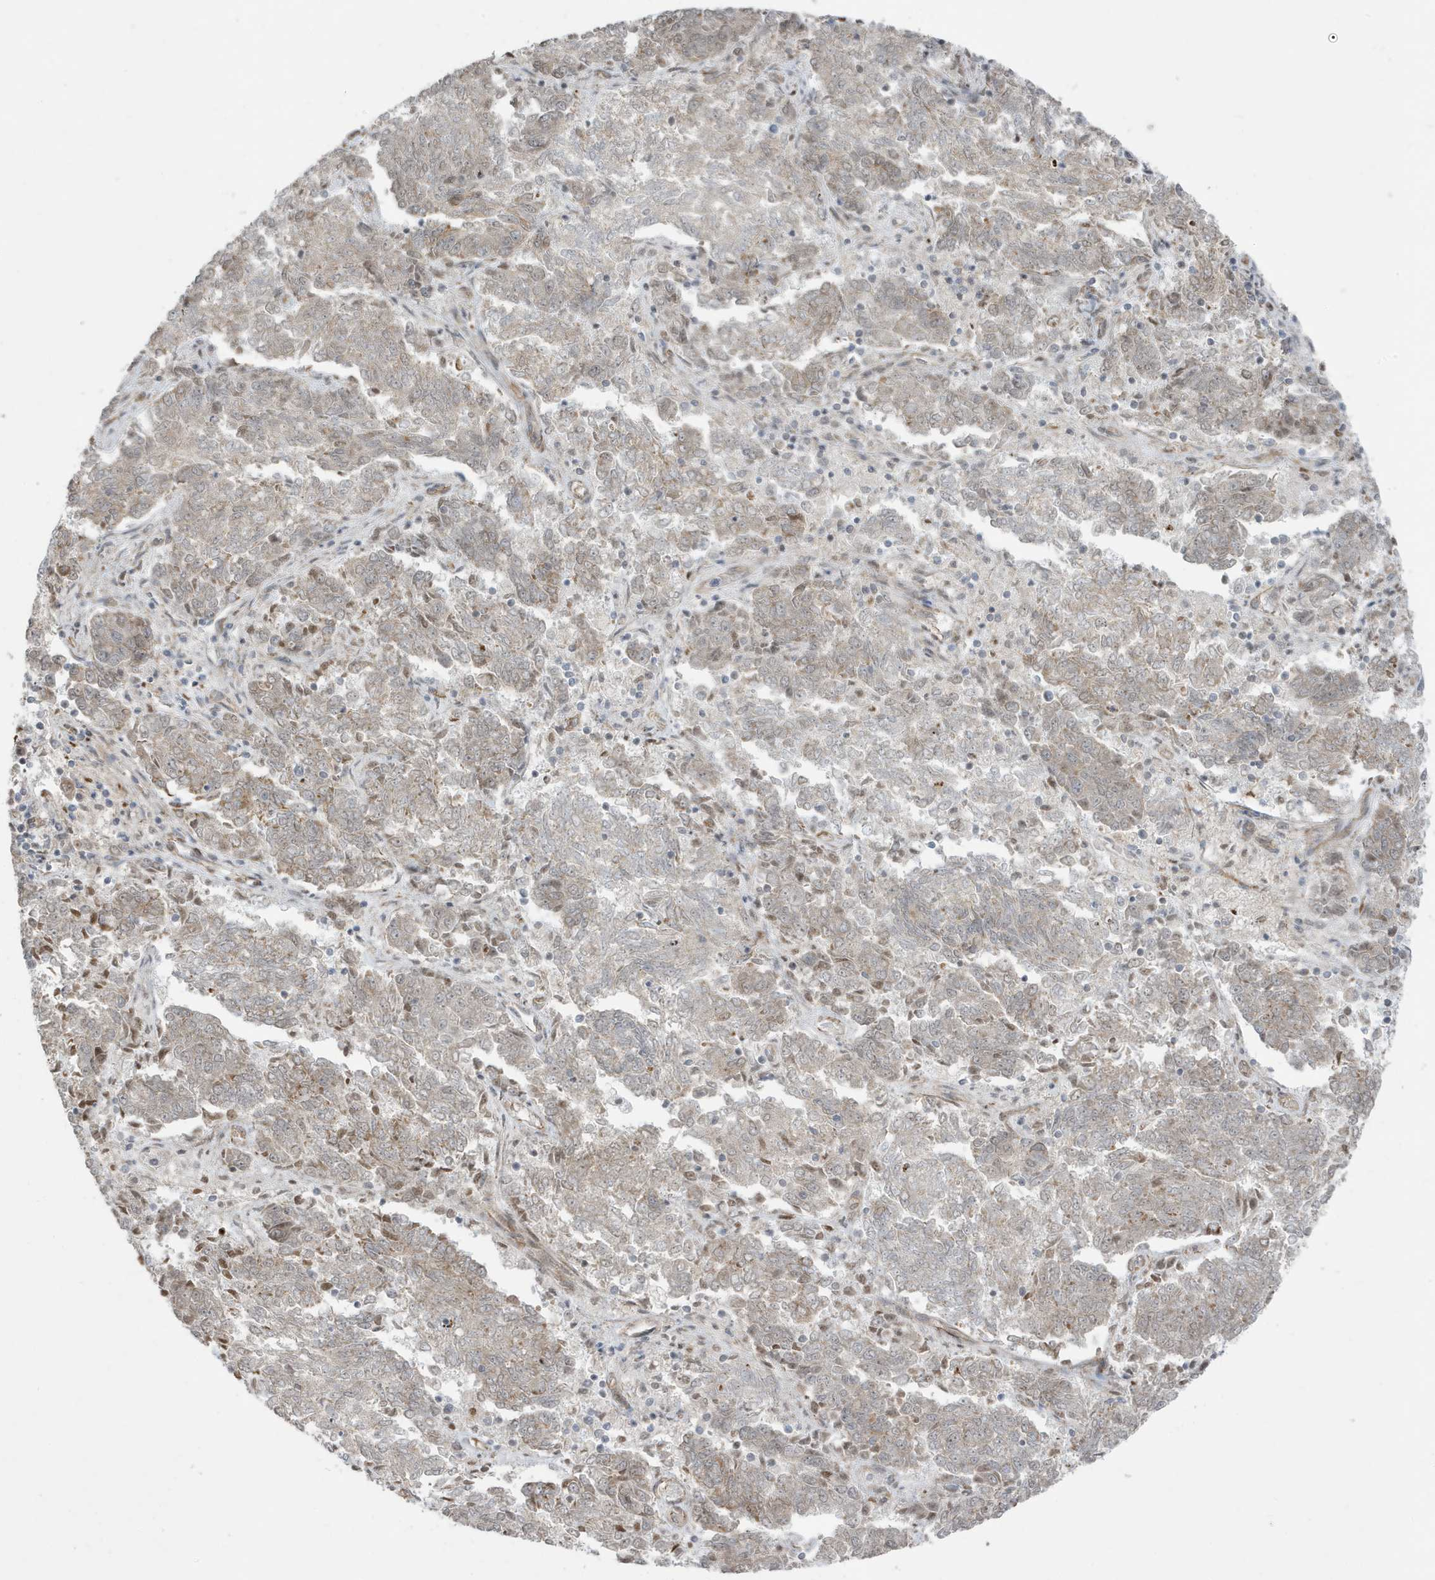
{"staining": {"intensity": "weak", "quantity": "<25%", "location": "cytoplasmic/membranous"}, "tissue": "endometrial cancer", "cell_type": "Tumor cells", "image_type": "cancer", "snomed": [{"axis": "morphology", "description": "Adenocarcinoma, NOS"}, {"axis": "topography", "description": "Endometrium"}], "caption": "This is an immunohistochemistry image of endometrial cancer (adenocarcinoma). There is no expression in tumor cells.", "gene": "CHCHD4", "patient": {"sex": "female", "age": 80}}